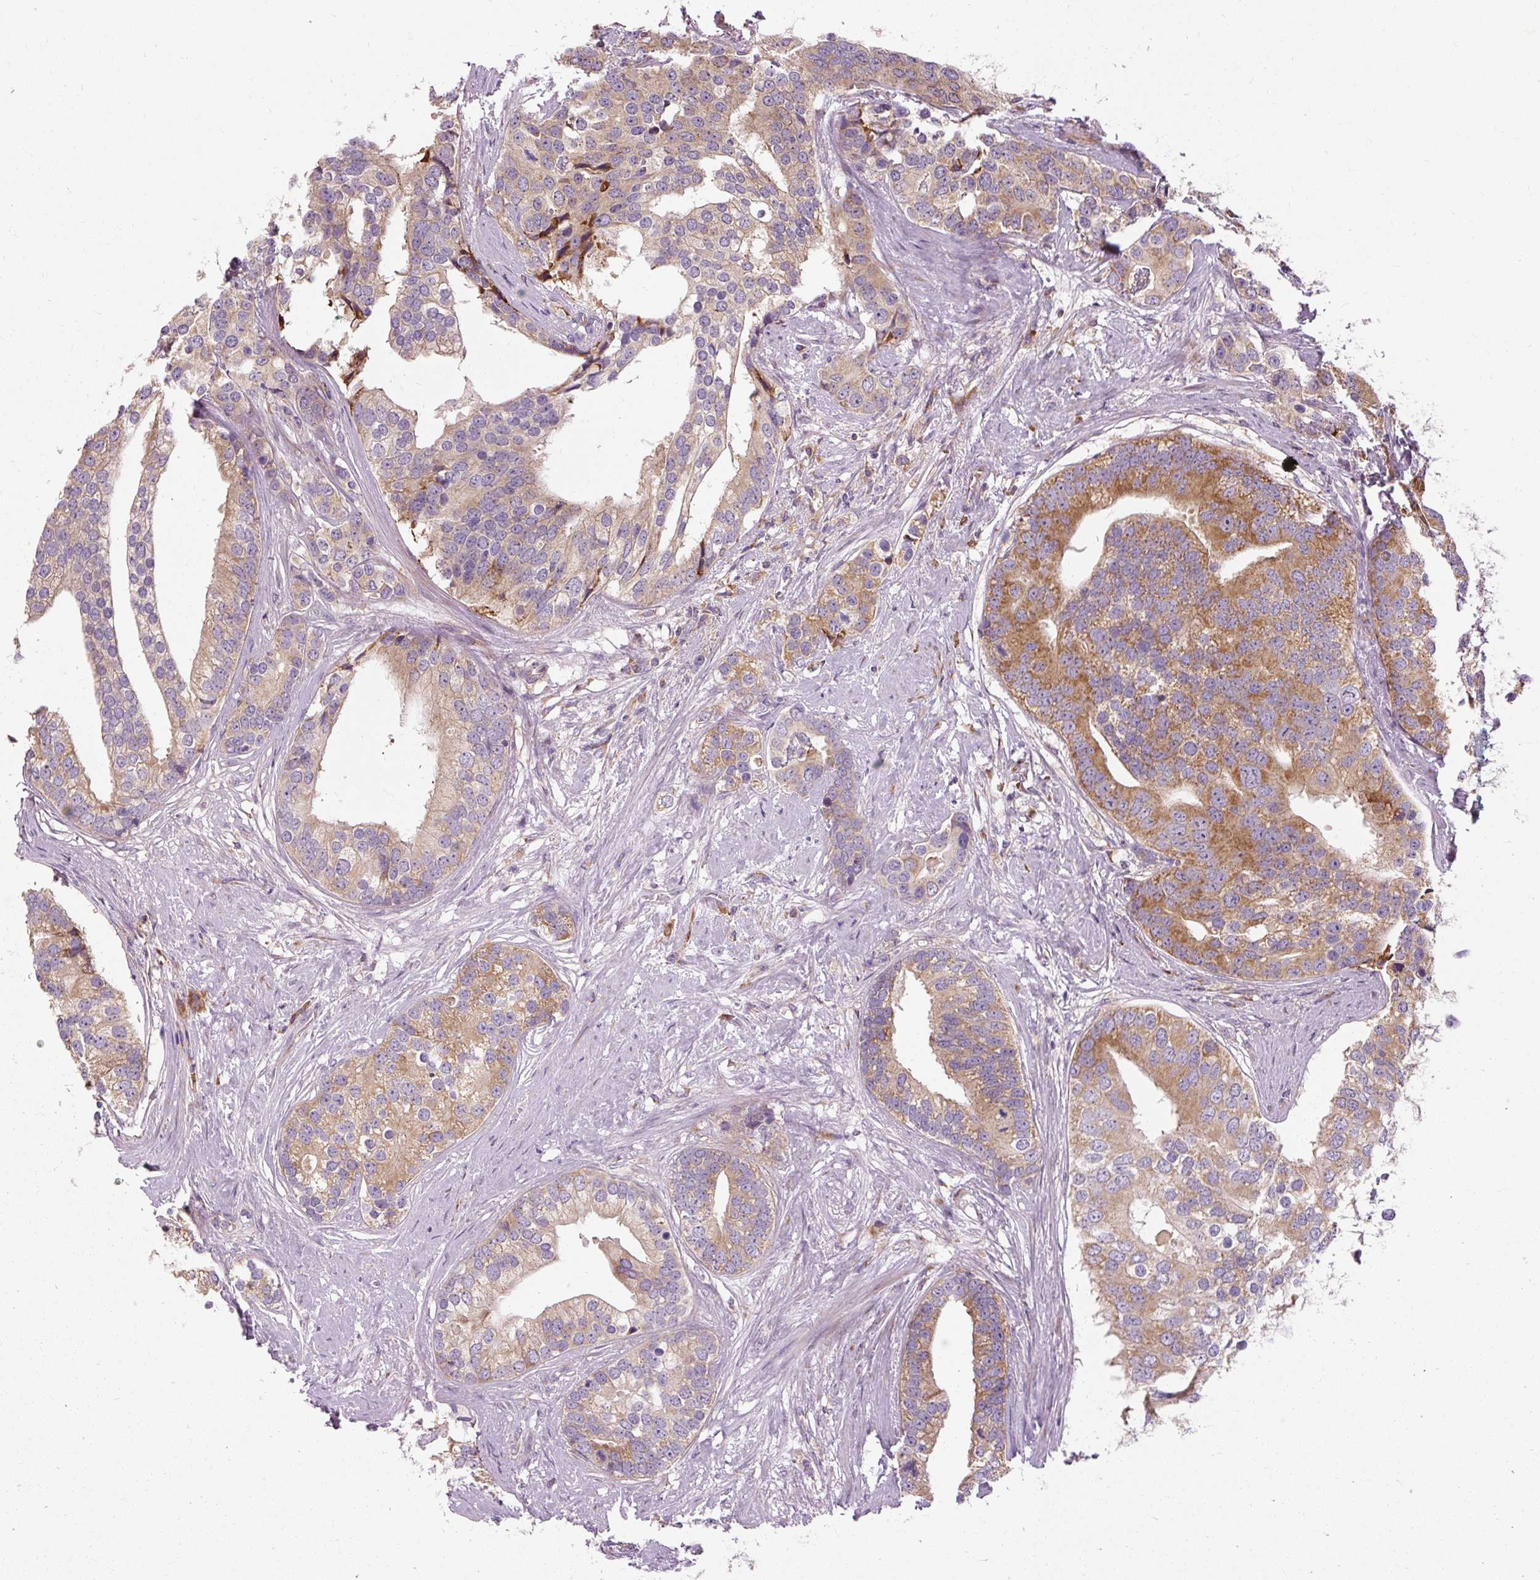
{"staining": {"intensity": "moderate", "quantity": ">75%", "location": "cytoplasmic/membranous"}, "tissue": "prostate cancer", "cell_type": "Tumor cells", "image_type": "cancer", "snomed": [{"axis": "morphology", "description": "Adenocarcinoma, High grade"}, {"axis": "topography", "description": "Prostate"}], "caption": "Protein staining of high-grade adenocarcinoma (prostate) tissue displays moderate cytoplasmic/membranous positivity in about >75% of tumor cells. (Stains: DAB in brown, nuclei in blue, Microscopy: brightfield microscopy at high magnification).", "gene": "PRSS48", "patient": {"sex": "male", "age": 62}}